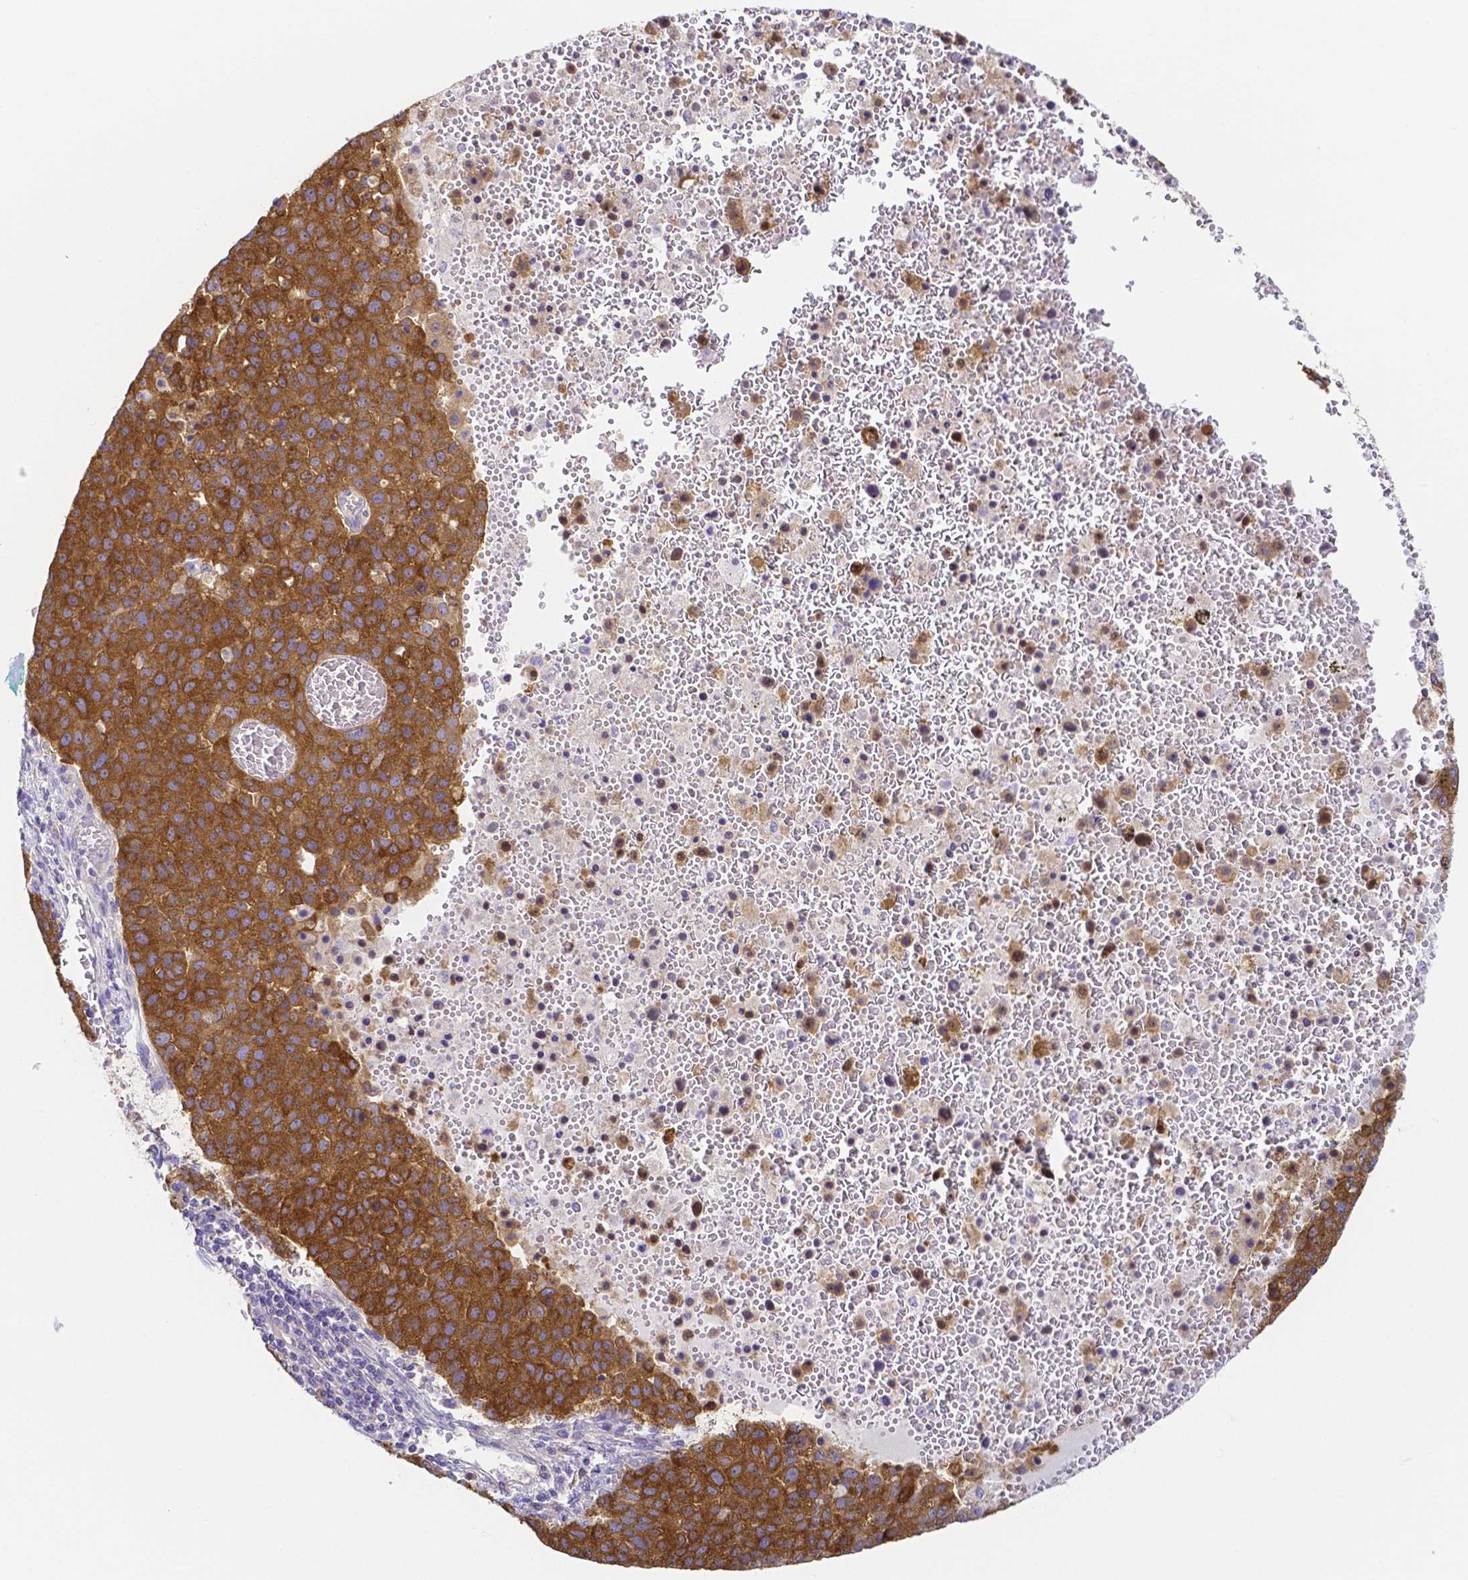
{"staining": {"intensity": "strong", "quantity": ">75%", "location": "cytoplasmic/membranous"}, "tissue": "pancreatic cancer", "cell_type": "Tumor cells", "image_type": "cancer", "snomed": [{"axis": "morphology", "description": "Adenocarcinoma, NOS"}, {"axis": "topography", "description": "Pancreas"}], "caption": "Strong cytoplasmic/membranous expression for a protein is identified in about >75% of tumor cells of pancreatic cancer (adenocarcinoma) using immunohistochemistry.", "gene": "PKP3", "patient": {"sex": "female", "age": 61}}